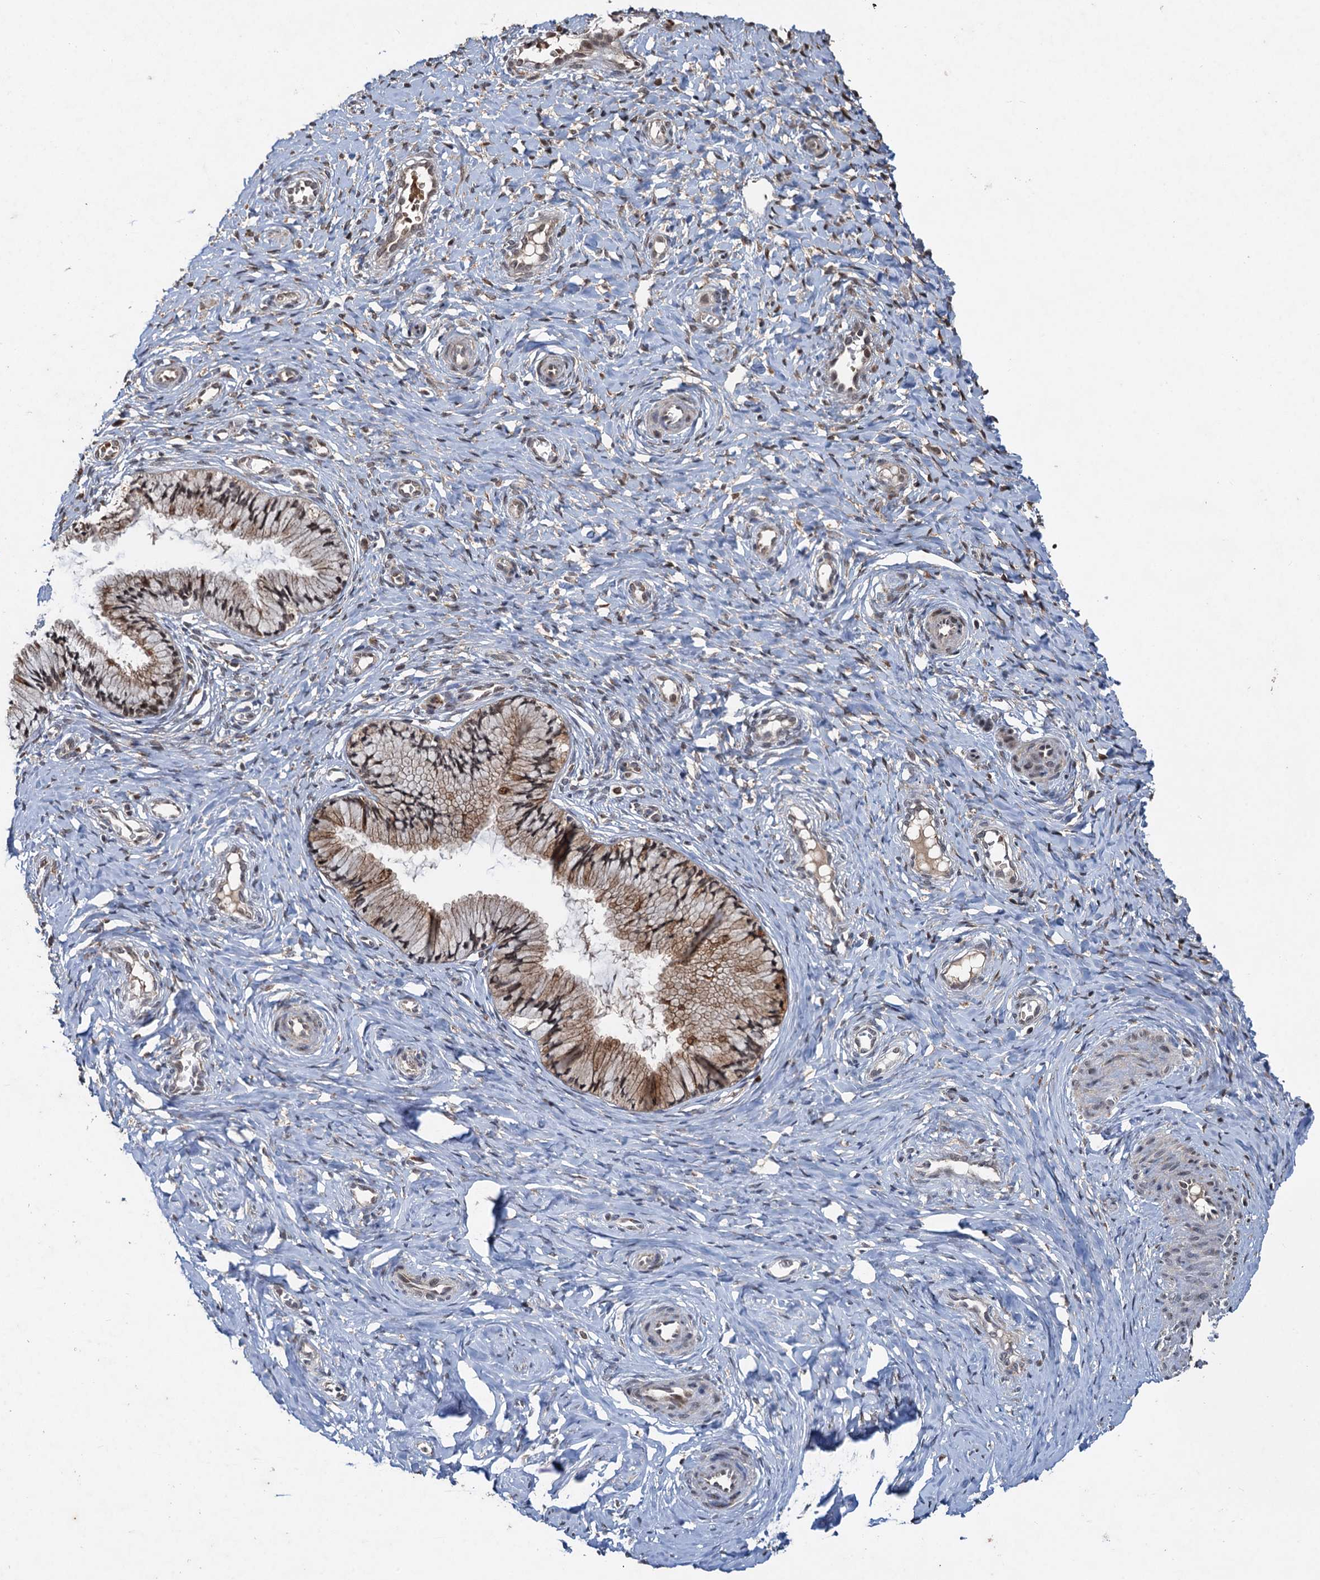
{"staining": {"intensity": "moderate", "quantity": ">75%", "location": "cytoplasmic/membranous,nuclear"}, "tissue": "cervix", "cell_type": "Glandular cells", "image_type": "normal", "snomed": [{"axis": "morphology", "description": "Normal tissue, NOS"}, {"axis": "topography", "description": "Cervix"}], "caption": "Protein expression analysis of benign cervix displays moderate cytoplasmic/membranous,nuclear positivity in about >75% of glandular cells.", "gene": "REP15", "patient": {"sex": "female", "age": 27}}